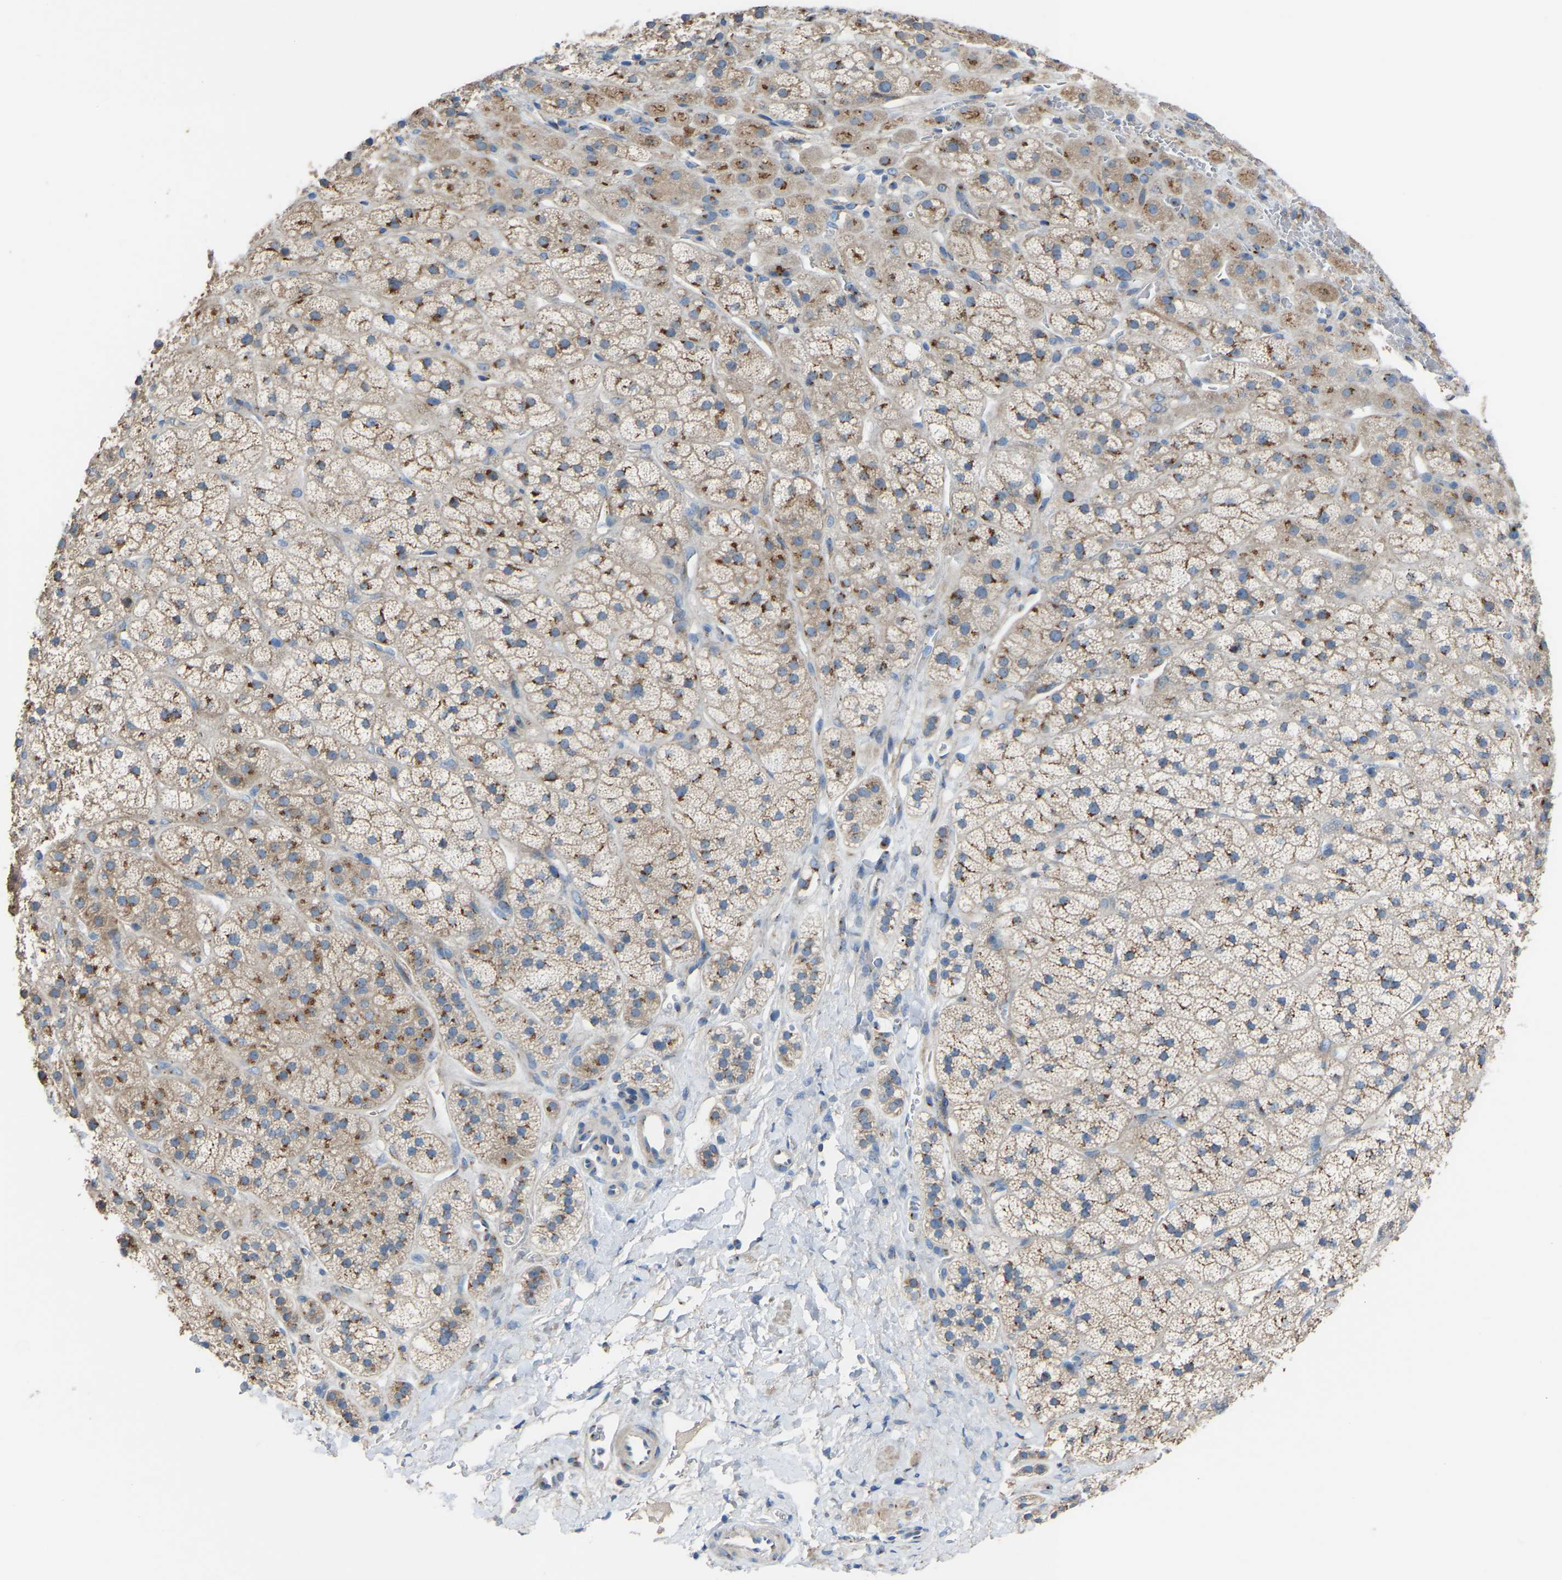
{"staining": {"intensity": "moderate", "quantity": ">75%", "location": "cytoplasmic/membranous"}, "tissue": "adrenal gland", "cell_type": "Glandular cells", "image_type": "normal", "snomed": [{"axis": "morphology", "description": "Normal tissue, NOS"}, {"axis": "topography", "description": "Adrenal gland"}], "caption": "Immunohistochemistry (IHC) (DAB (3,3'-diaminobenzidine)) staining of unremarkable adrenal gland reveals moderate cytoplasmic/membranous protein positivity in approximately >75% of glandular cells.", "gene": "CANT1", "patient": {"sex": "male", "age": 56}}